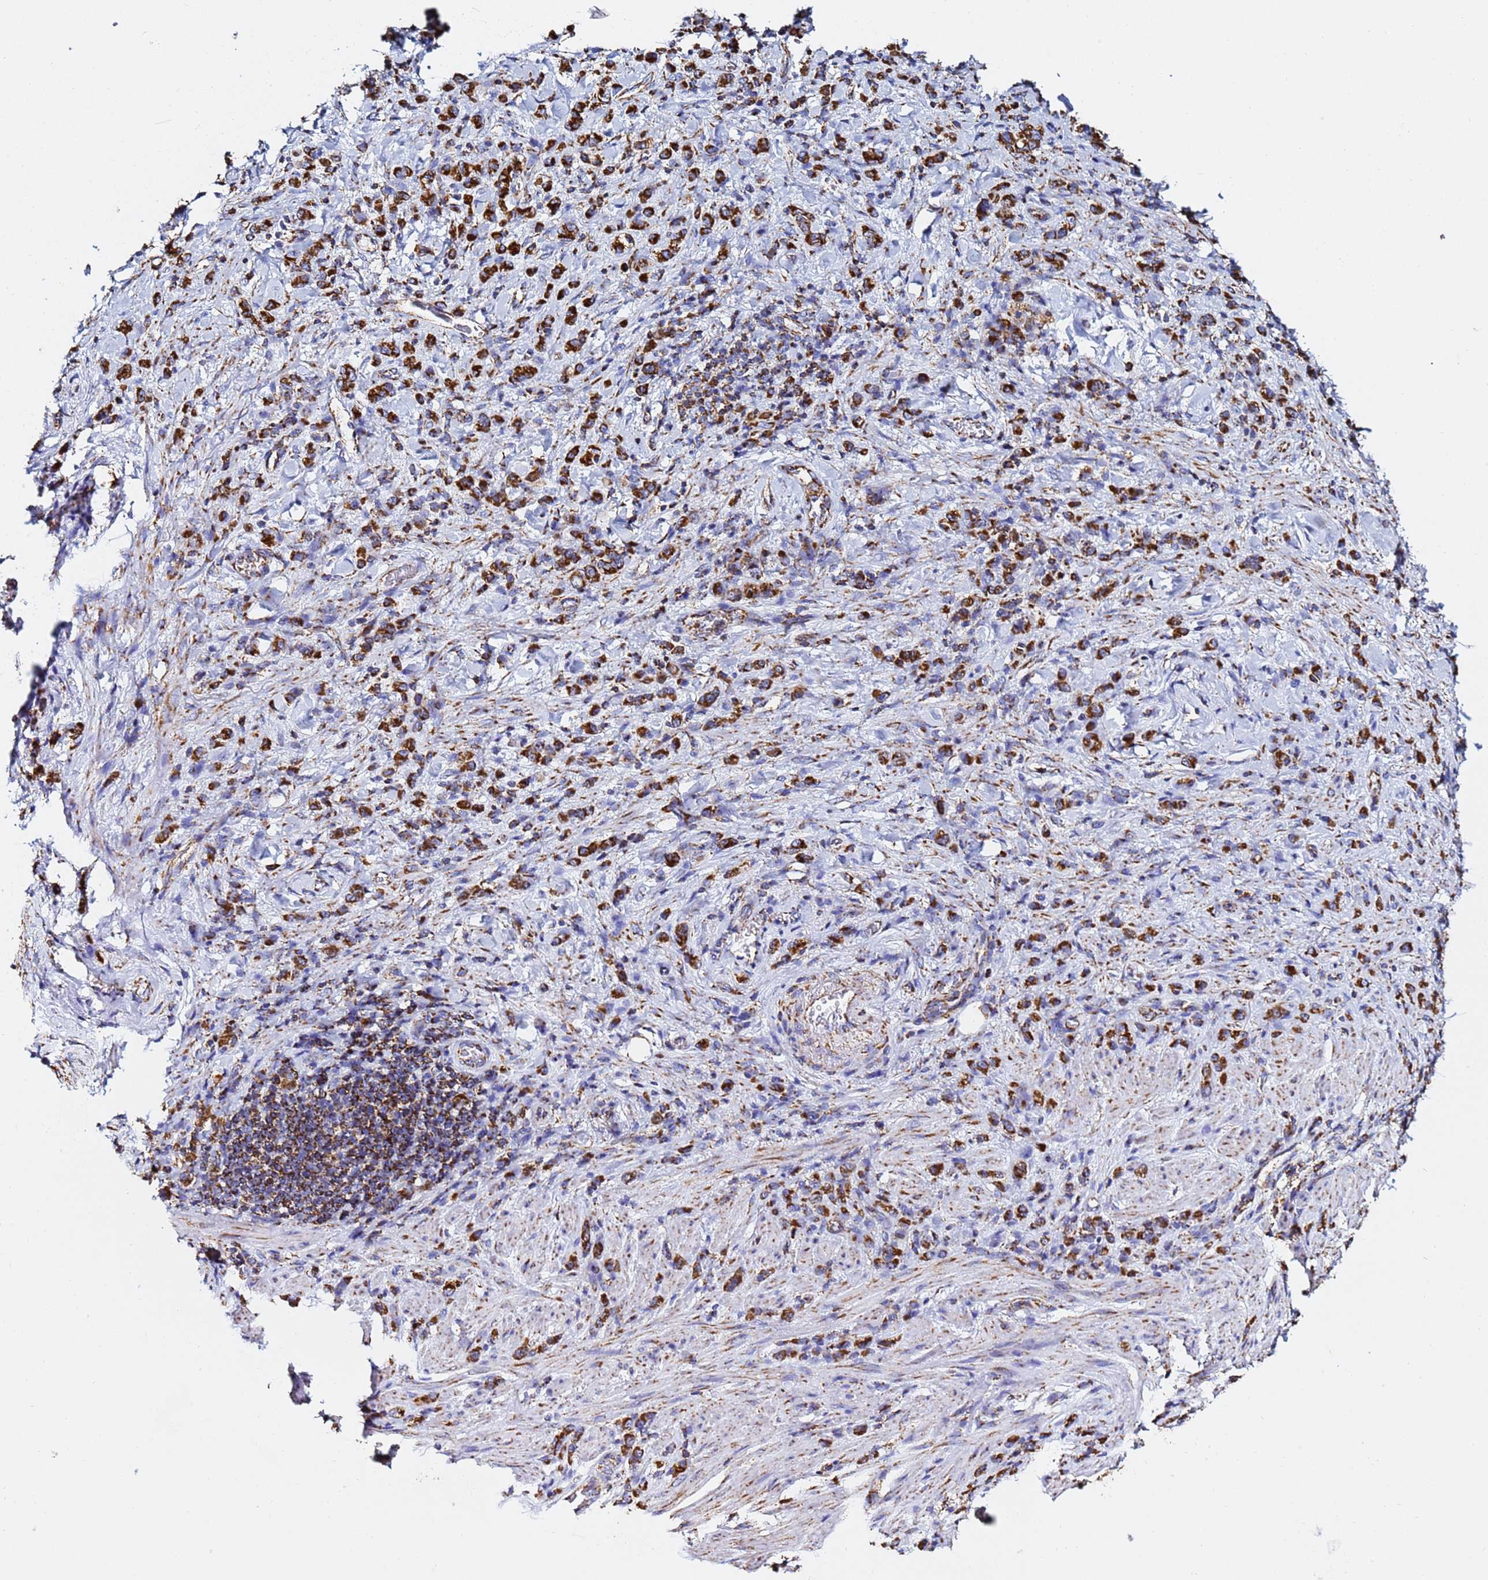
{"staining": {"intensity": "strong", "quantity": ">75%", "location": "cytoplasmic/membranous"}, "tissue": "stomach cancer", "cell_type": "Tumor cells", "image_type": "cancer", "snomed": [{"axis": "morphology", "description": "Adenocarcinoma, NOS"}, {"axis": "topography", "description": "Stomach"}], "caption": "Stomach cancer stained for a protein (brown) demonstrates strong cytoplasmic/membranous positive expression in about >75% of tumor cells.", "gene": "PHB2", "patient": {"sex": "male", "age": 77}}